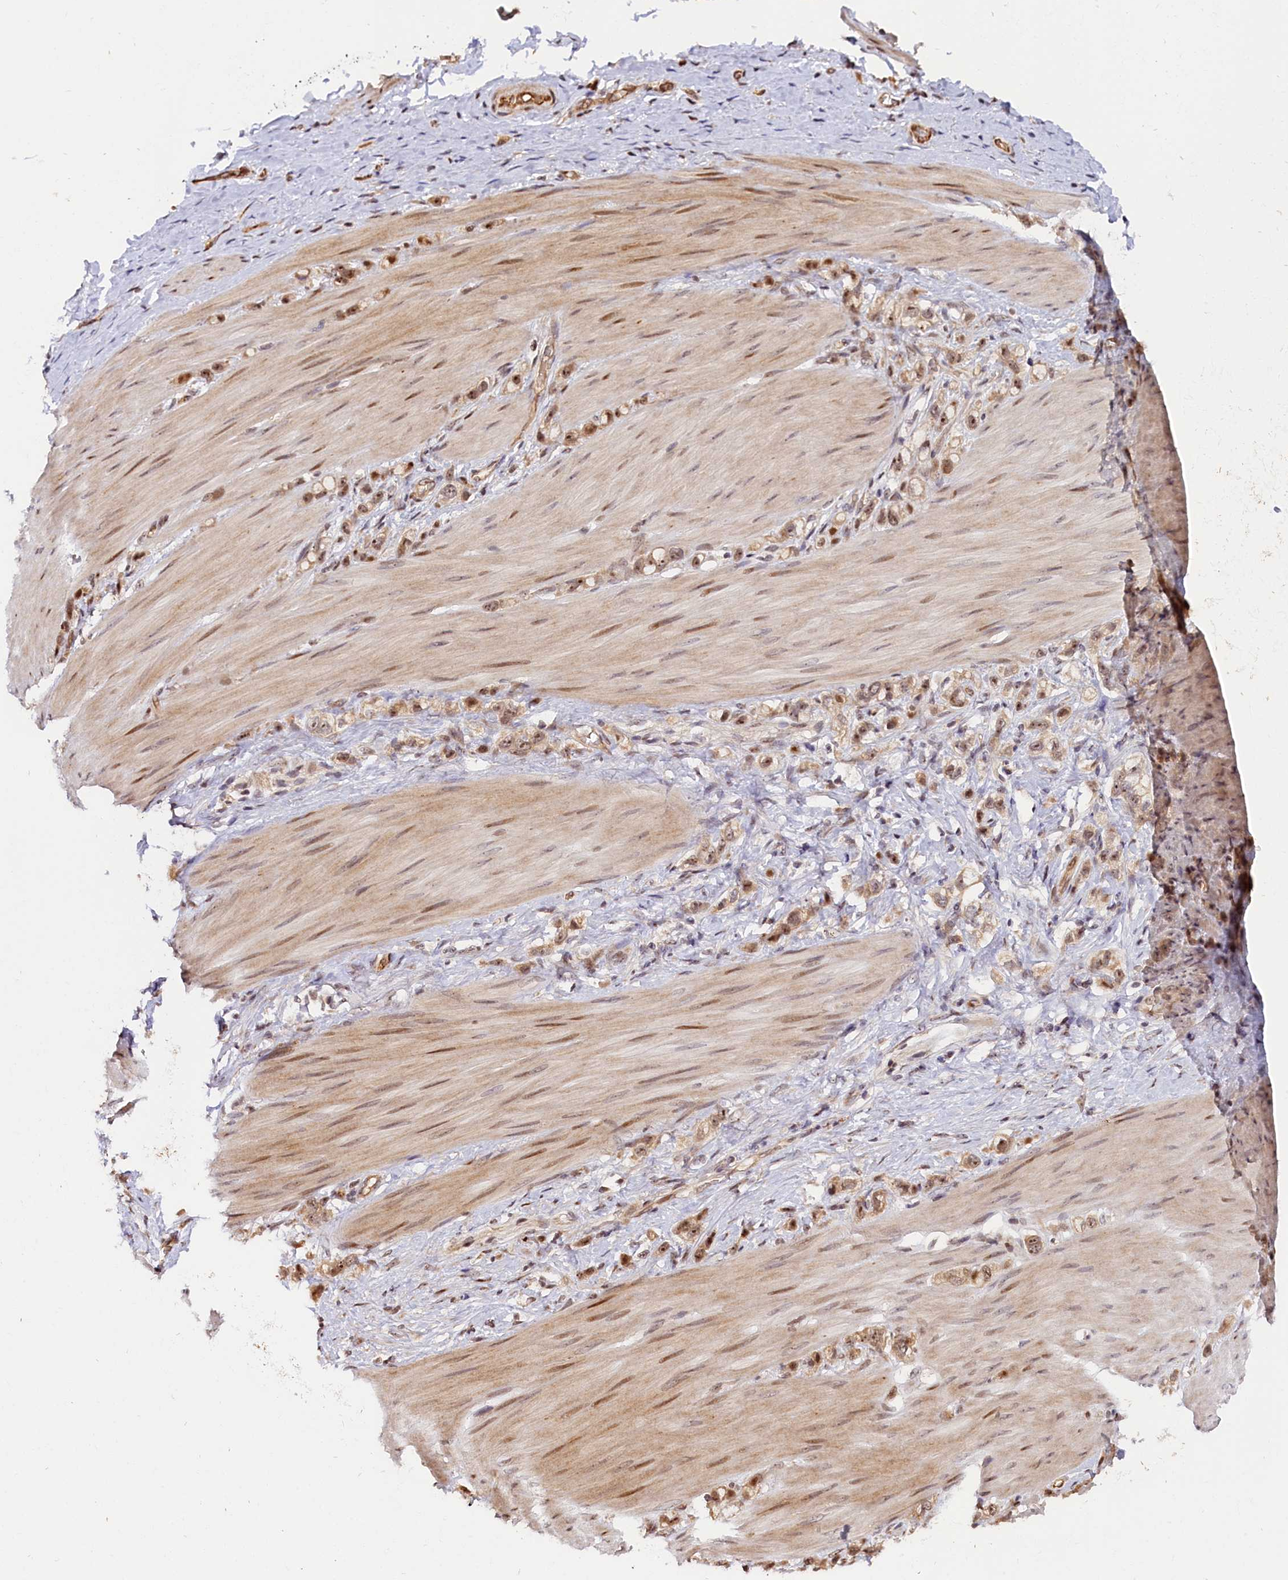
{"staining": {"intensity": "moderate", "quantity": ">75%", "location": "nuclear"}, "tissue": "stomach cancer", "cell_type": "Tumor cells", "image_type": "cancer", "snomed": [{"axis": "morphology", "description": "Adenocarcinoma, NOS"}, {"axis": "topography", "description": "Stomach"}], "caption": "Stomach adenocarcinoma tissue reveals moderate nuclear staining in about >75% of tumor cells", "gene": "ANKRD24", "patient": {"sex": "female", "age": 65}}